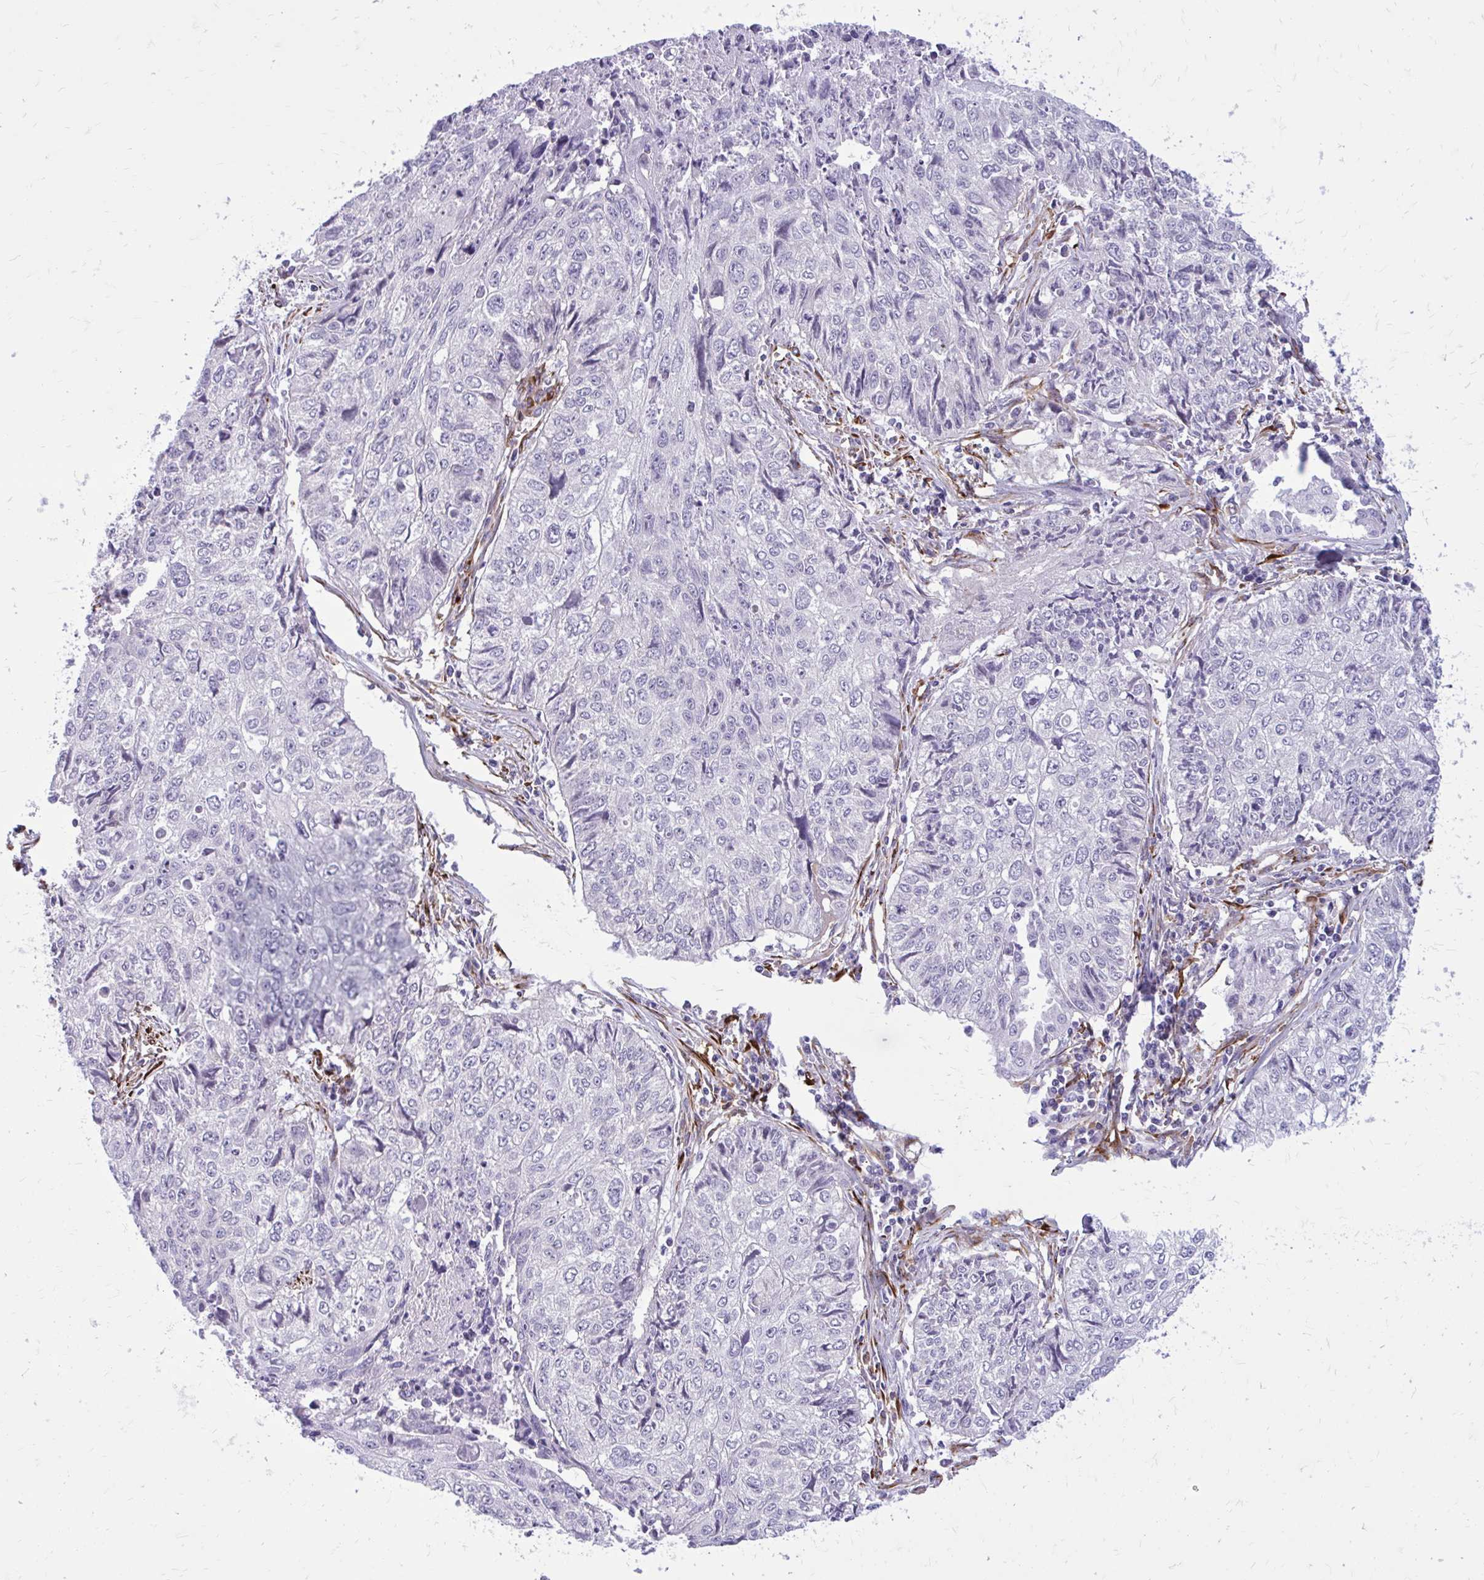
{"staining": {"intensity": "negative", "quantity": "none", "location": "none"}, "tissue": "lung cancer", "cell_type": "Tumor cells", "image_type": "cancer", "snomed": [{"axis": "morphology", "description": "Normal morphology"}, {"axis": "morphology", "description": "Aneuploidy"}, {"axis": "morphology", "description": "Squamous cell carcinoma, NOS"}, {"axis": "topography", "description": "Lymph node"}, {"axis": "topography", "description": "Lung"}], "caption": "This is a photomicrograph of immunohistochemistry staining of squamous cell carcinoma (lung), which shows no positivity in tumor cells.", "gene": "BEND5", "patient": {"sex": "female", "age": 76}}